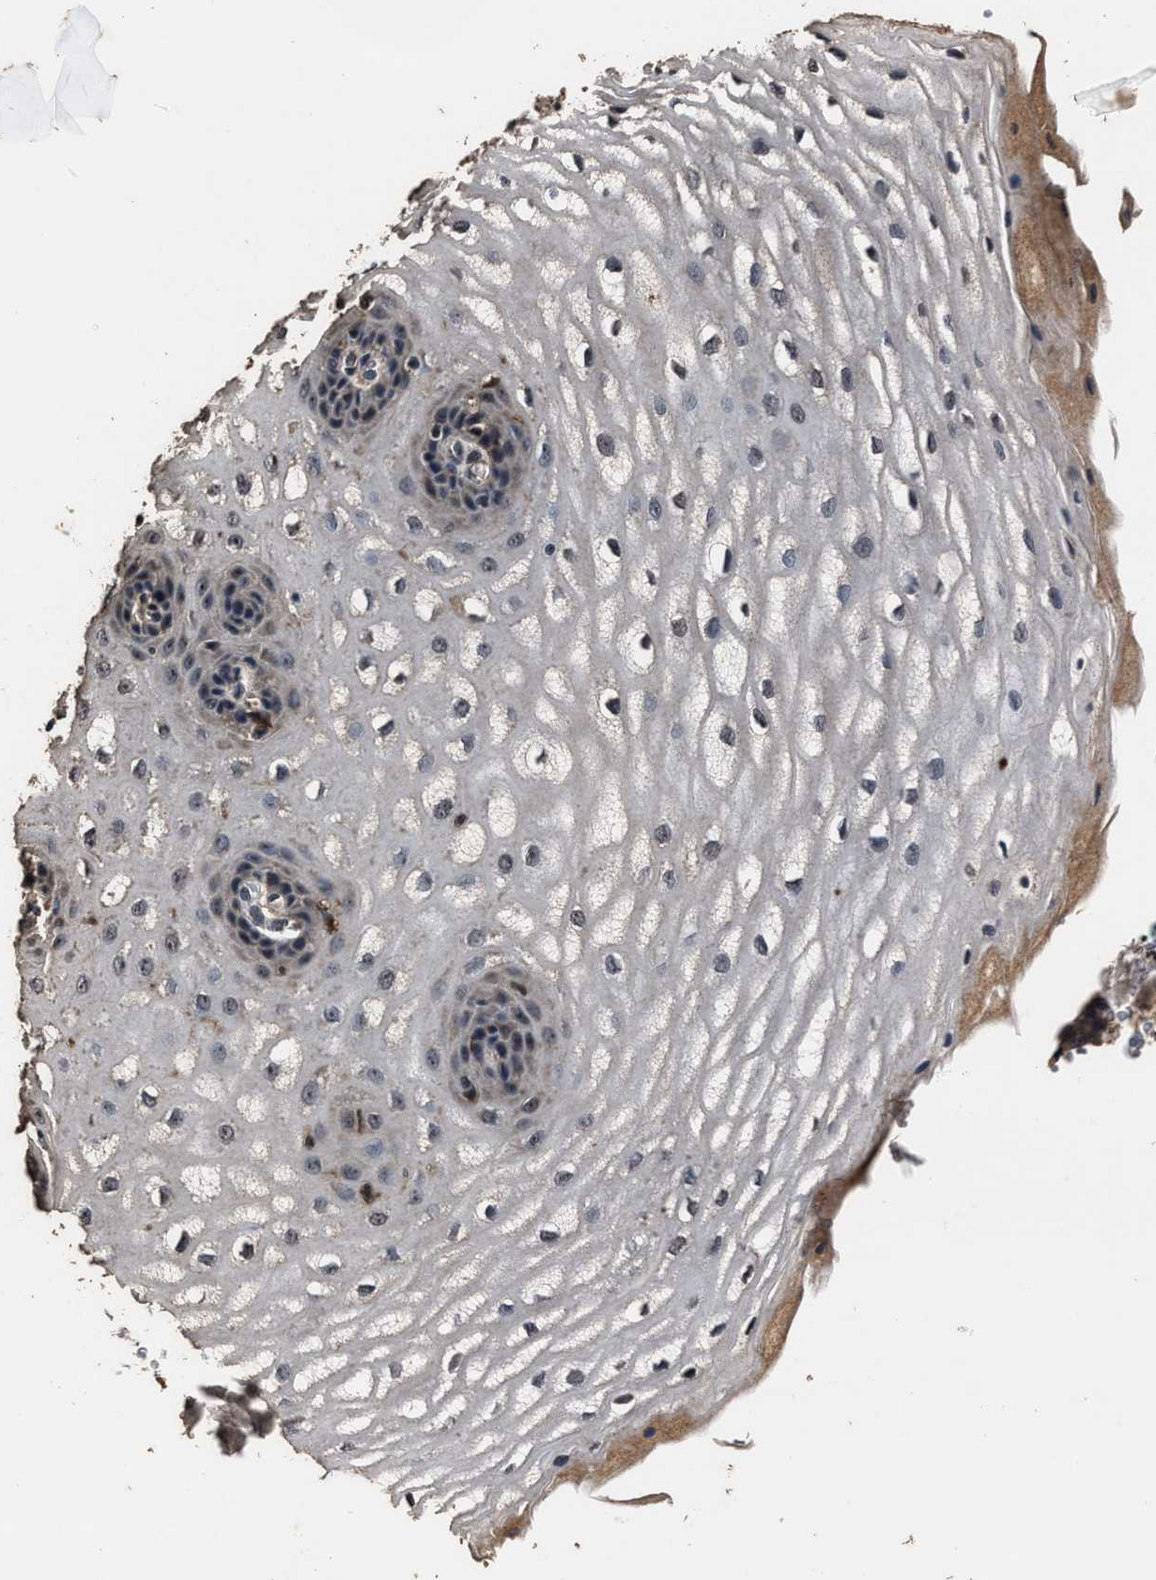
{"staining": {"intensity": "weak", "quantity": "<25%", "location": "cytoplasmic/membranous"}, "tissue": "esophagus", "cell_type": "Squamous epithelial cells", "image_type": "normal", "snomed": [{"axis": "morphology", "description": "Normal tissue, NOS"}, {"axis": "topography", "description": "Esophagus"}], "caption": "The micrograph shows no staining of squamous epithelial cells in normal esophagus.", "gene": "RSBN1L", "patient": {"sex": "male", "age": 54}}